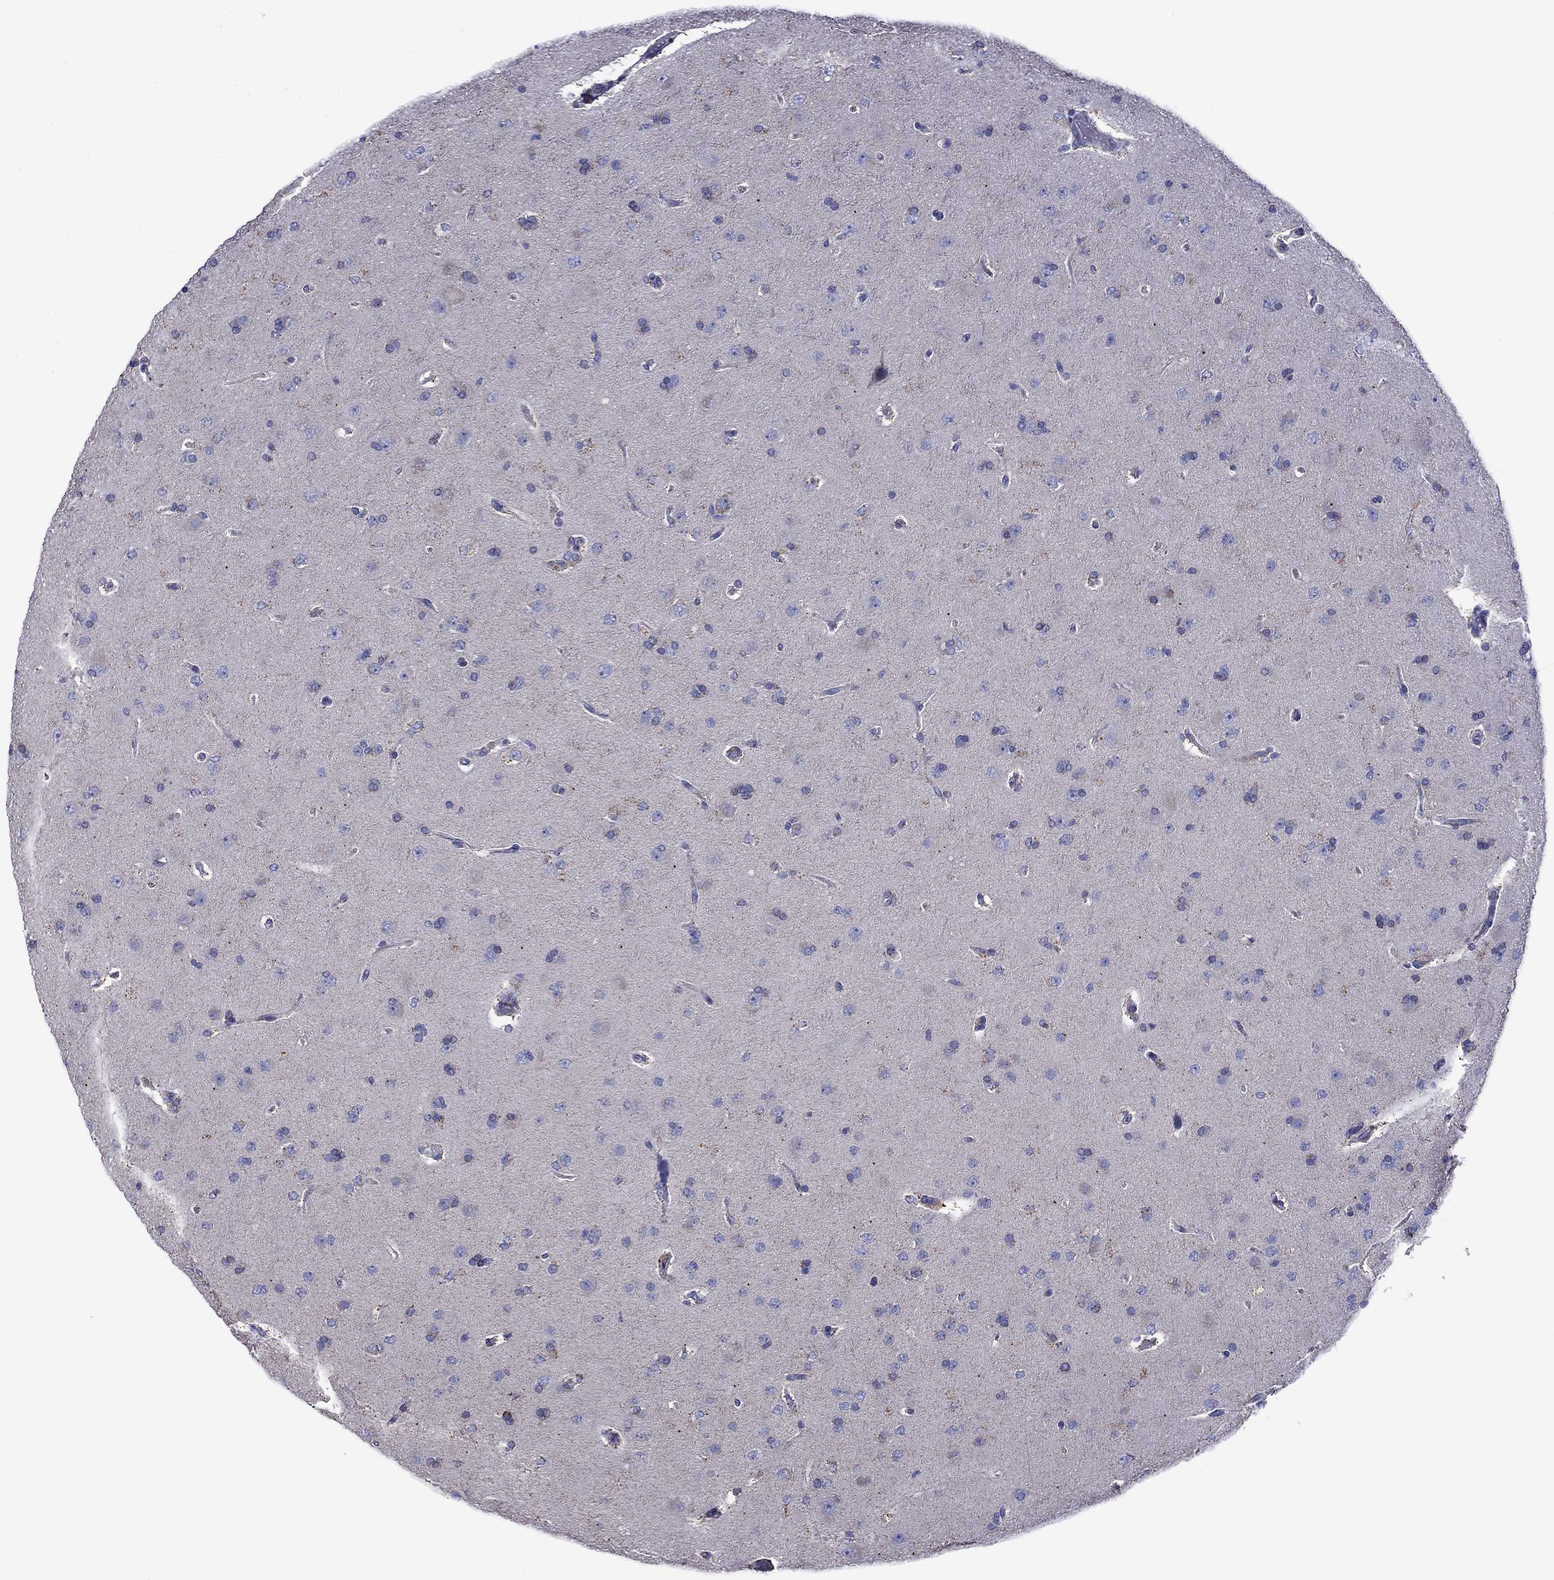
{"staining": {"intensity": "negative", "quantity": "none", "location": "none"}, "tissue": "glioma", "cell_type": "Tumor cells", "image_type": "cancer", "snomed": [{"axis": "morphology", "description": "Glioma, malignant, NOS"}, {"axis": "topography", "description": "Cerebral cortex"}], "caption": "Protein analysis of malignant glioma exhibits no significant staining in tumor cells. (Stains: DAB immunohistochemistry (IHC) with hematoxylin counter stain, Microscopy: brightfield microscopy at high magnification).", "gene": "ACADSB", "patient": {"sex": "male", "age": 58}}